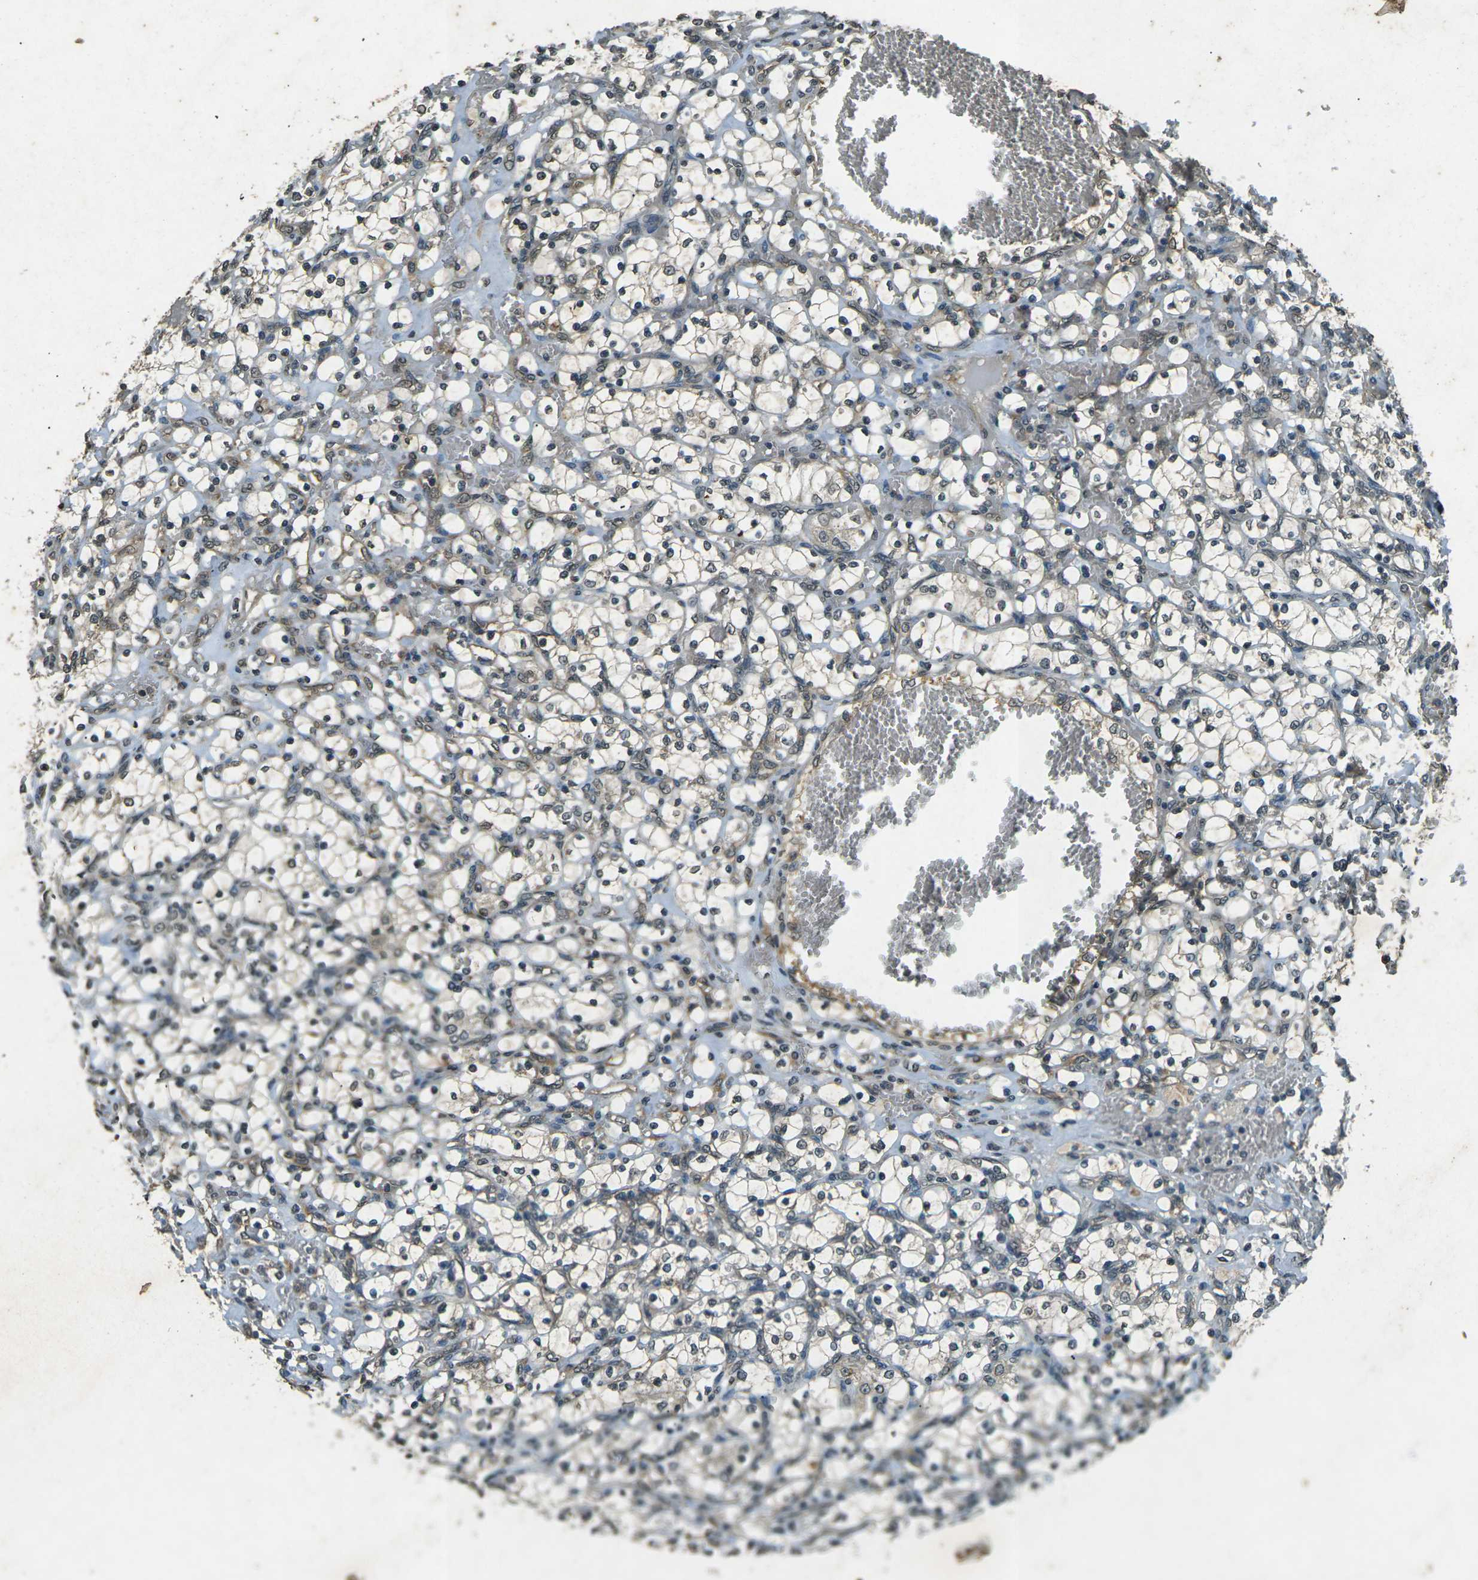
{"staining": {"intensity": "weak", "quantity": "<25%", "location": "cytoplasmic/membranous"}, "tissue": "renal cancer", "cell_type": "Tumor cells", "image_type": "cancer", "snomed": [{"axis": "morphology", "description": "Adenocarcinoma, NOS"}, {"axis": "topography", "description": "Kidney"}], "caption": "IHC of human adenocarcinoma (renal) reveals no positivity in tumor cells. (Immunohistochemistry, brightfield microscopy, high magnification).", "gene": "PDE2A", "patient": {"sex": "female", "age": 69}}